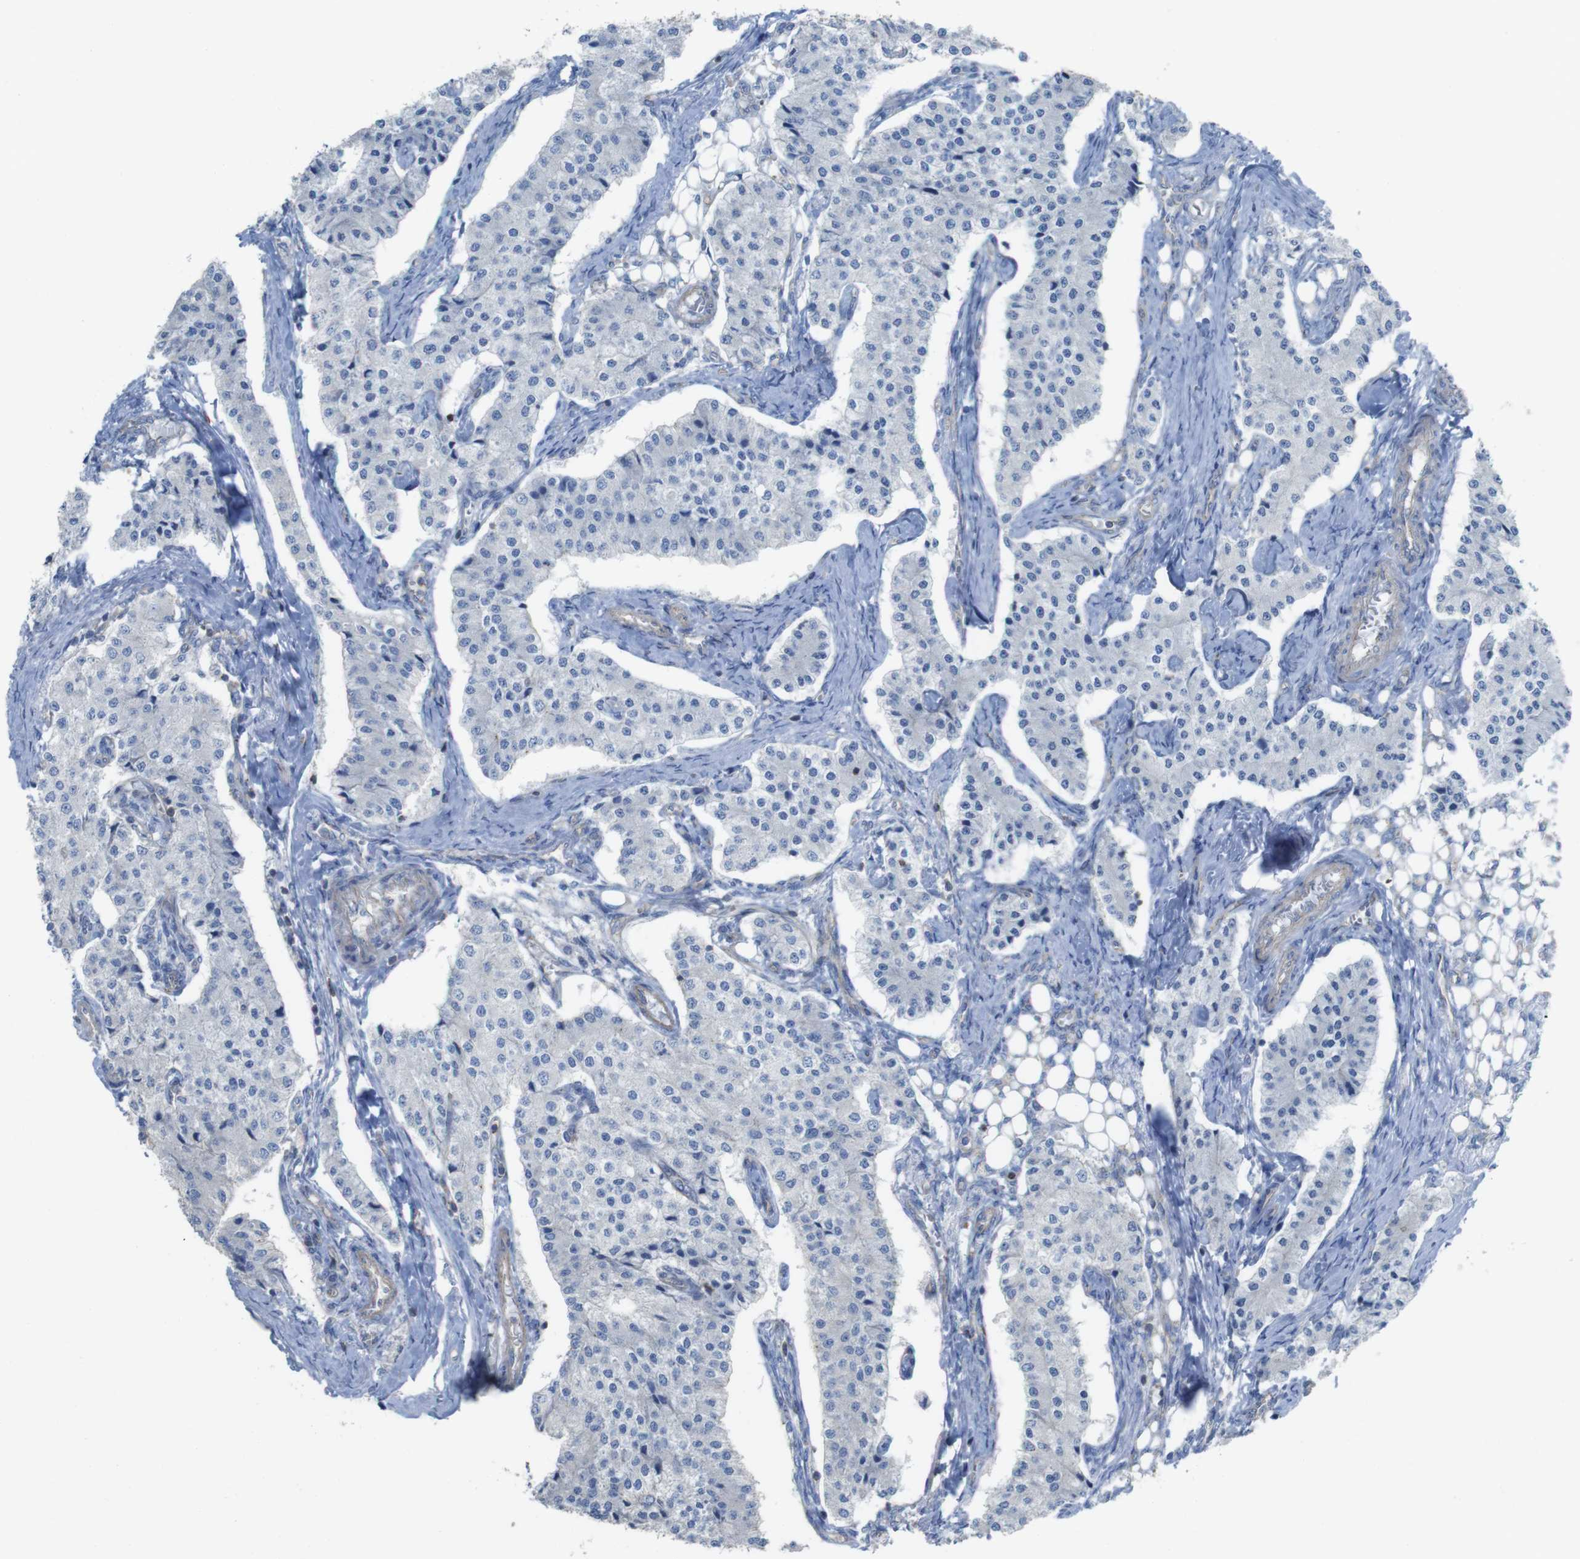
{"staining": {"intensity": "negative", "quantity": "none", "location": "none"}, "tissue": "carcinoid", "cell_type": "Tumor cells", "image_type": "cancer", "snomed": [{"axis": "morphology", "description": "Carcinoid, malignant, NOS"}, {"axis": "topography", "description": "Colon"}], "caption": "Tumor cells show no significant protein staining in carcinoid.", "gene": "PREX2", "patient": {"sex": "female", "age": 52}}